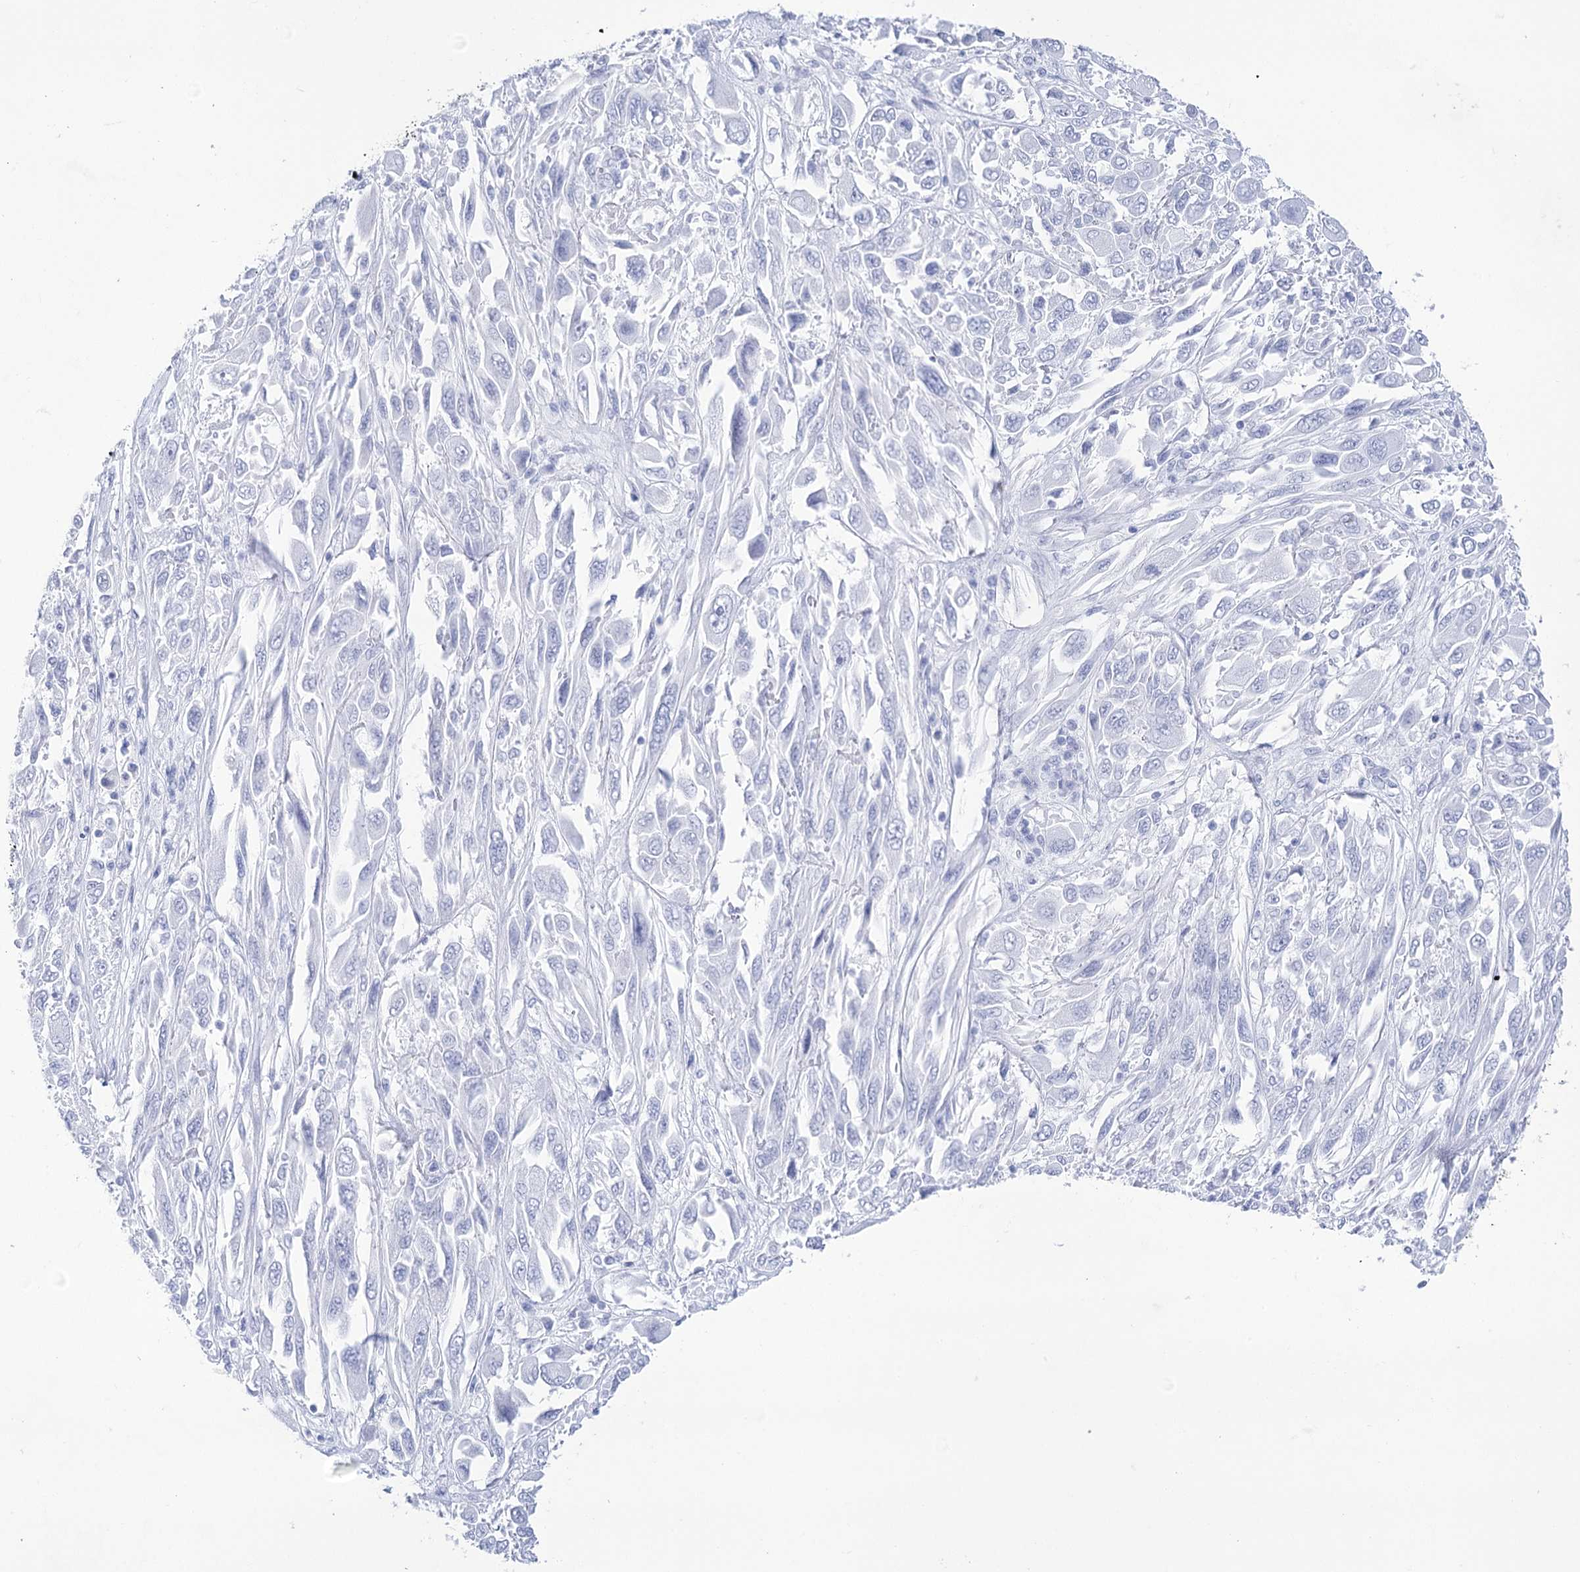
{"staining": {"intensity": "negative", "quantity": "none", "location": "none"}, "tissue": "melanoma", "cell_type": "Tumor cells", "image_type": "cancer", "snomed": [{"axis": "morphology", "description": "Malignant melanoma, NOS"}, {"axis": "topography", "description": "Skin"}], "caption": "This is a histopathology image of IHC staining of melanoma, which shows no positivity in tumor cells.", "gene": "LALBA", "patient": {"sex": "female", "age": 91}}